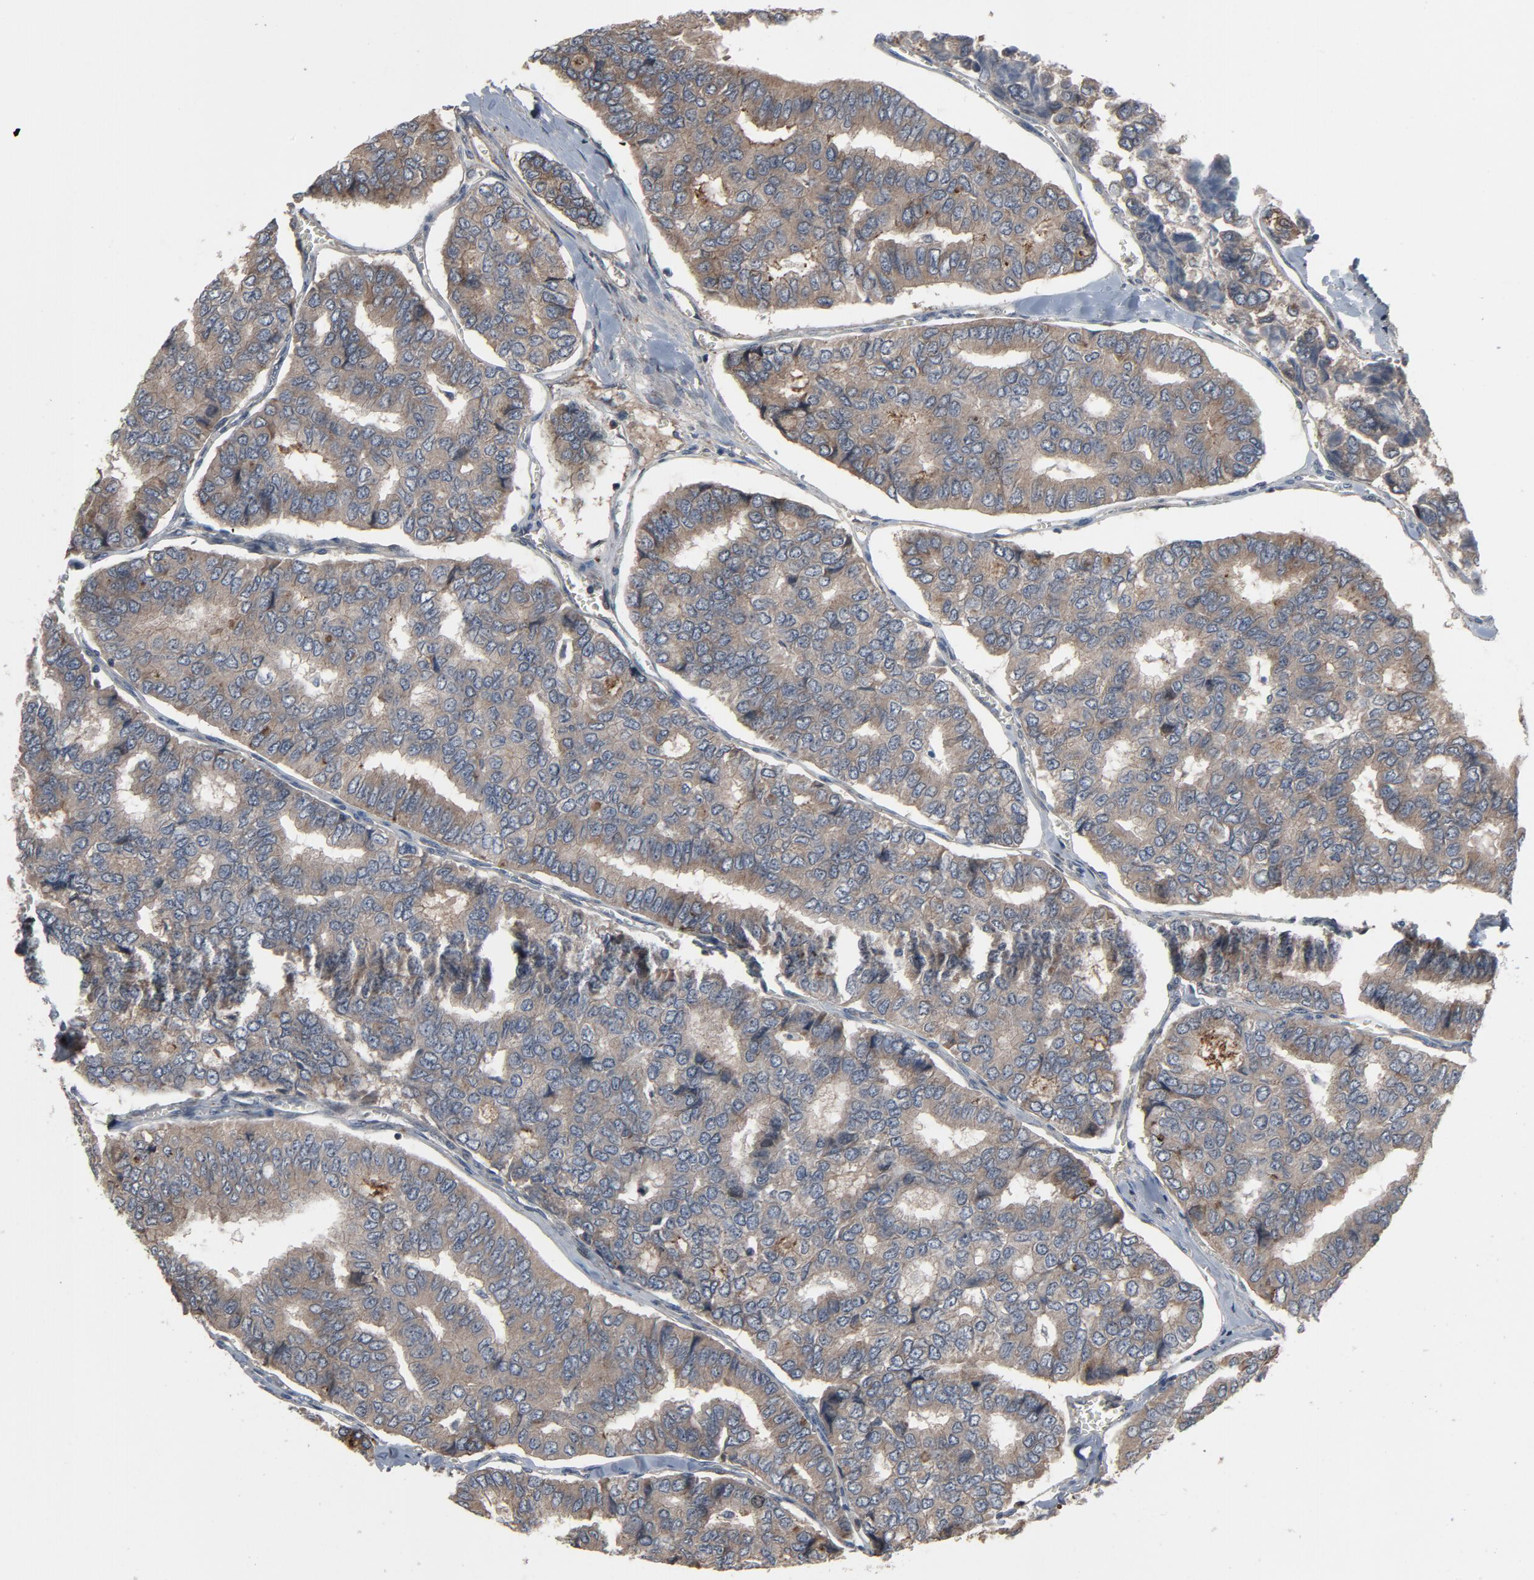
{"staining": {"intensity": "weak", "quantity": ">75%", "location": "cytoplasmic/membranous"}, "tissue": "thyroid cancer", "cell_type": "Tumor cells", "image_type": "cancer", "snomed": [{"axis": "morphology", "description": "Papillary adenocarcinoma, NOS"}, {"axis": "topography", "description": "Thyroid gland"}], "caption": "Immunohistochemical staining of thyroid cancer reveals weak cytoplasmic/membranous protein expression in about >75% of tumor cells.", "gene": "PDZD4", "patient": {"sex": "female", "age": 35}}